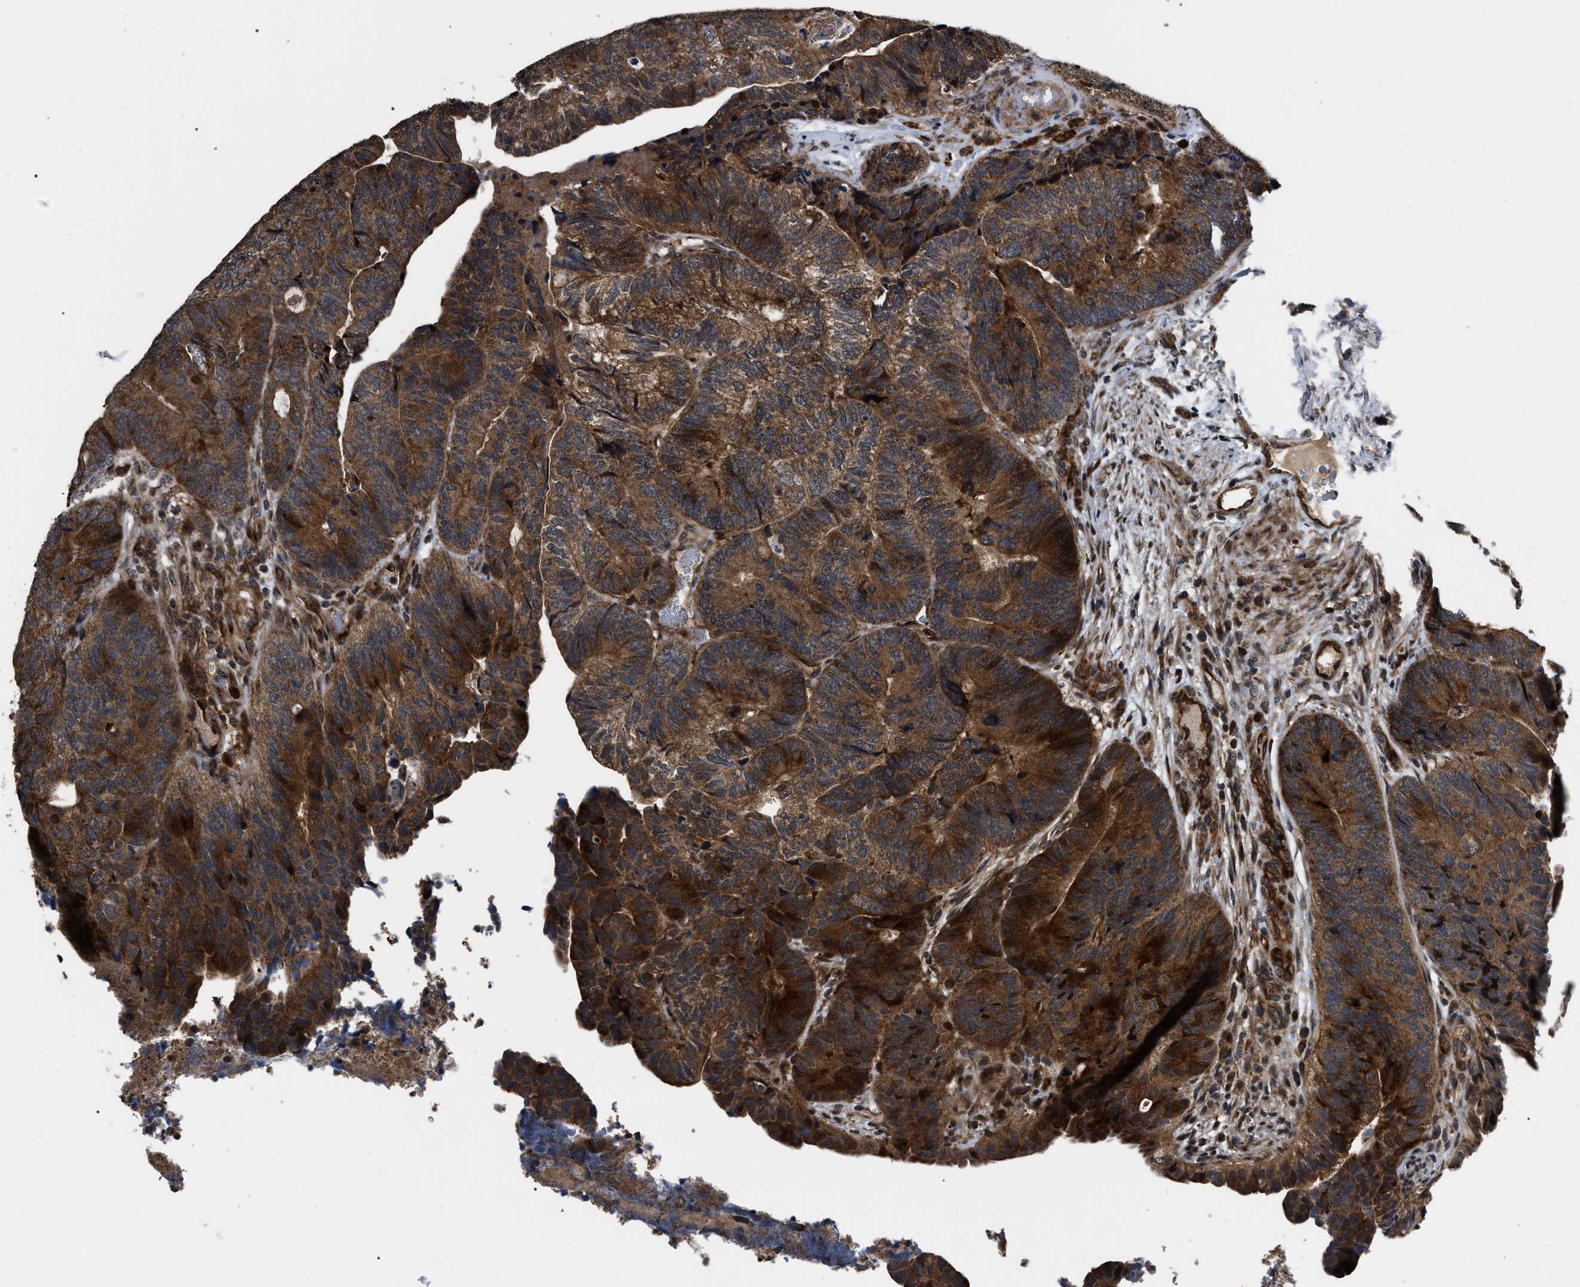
{"staining": {"intensity": "strong", "quantity": ">75%", "location": "cytoplasmic/membranous"}, "tissue": "colorectal cancer", "cell_type": "Tumor cells", "image_type": "cancer", "snomed": [{"axis": "morphology", "description": "Adenocarcinoma, NOS"}, {"axis": "topography", "description": "Colon"}], "caption": "The photomicrograph shows staining of colorectal cancer (adenocarcinoma), revealing strong cytoplasmic/membranous protein staining (brown color) within tumor cells.", "gene": "PPWD1", "patient": {"sex": "female", "age": 67}}